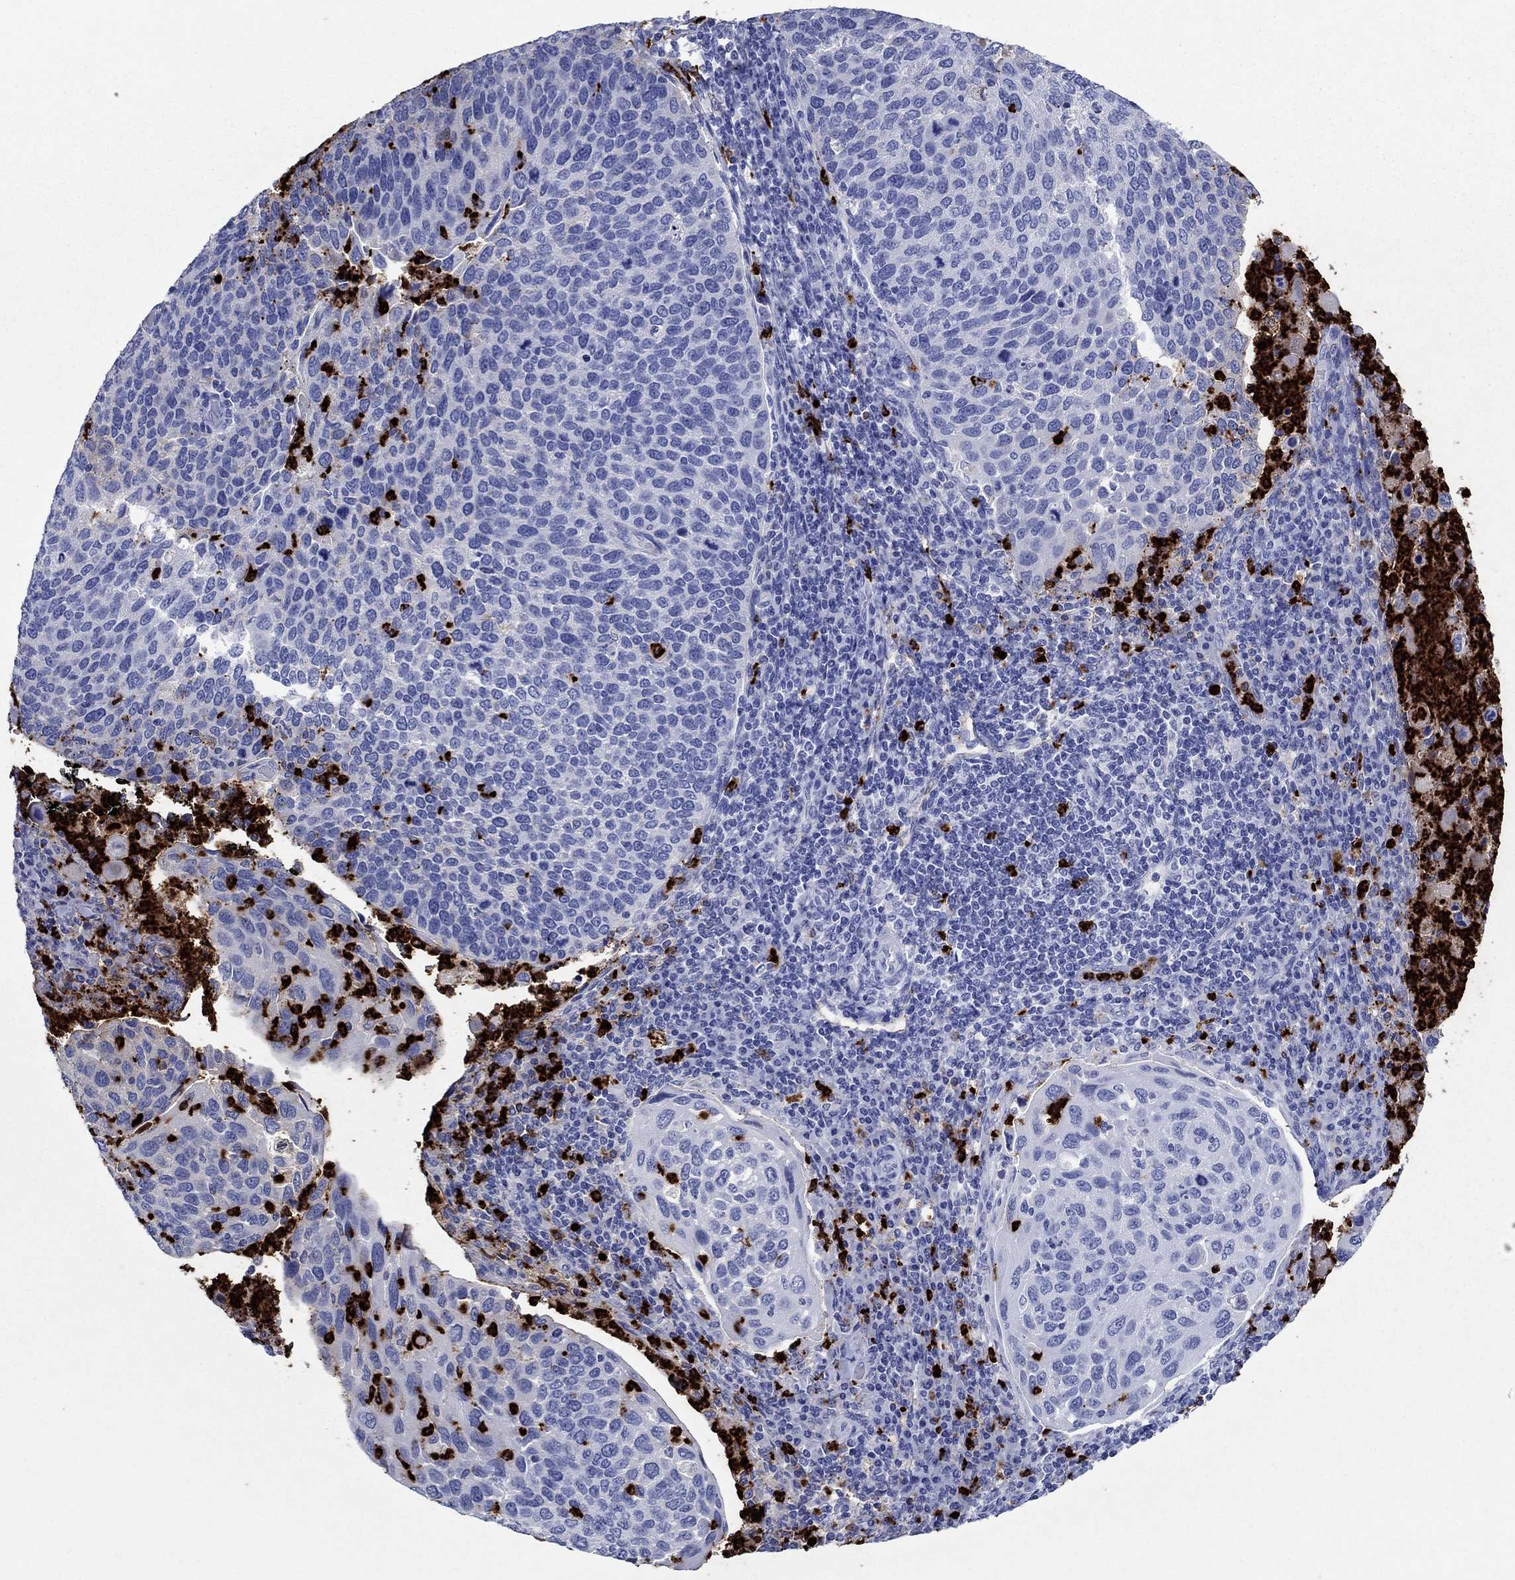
{"staining": {"intensity": "negative", "quantity": "none", "location": "none"}, "tissue": "cervical cancer", "cell_type": "Tumor cells", "image_type": "cancer", "snomed": [{"axis": "morphology", "description": "Squamous cell carcinoma, NOS"}, {"axis": "topography", "description": "Cervix"}], "caption": "Immunohistochemistry image of neoplastic tissue: human cervical squamous cell carcinoma stained with DAB (3,3'-diaminobenzidine) demonstrates no significant protein positivity in tumor cells. Brightfield microscopy of immunohistochemistry (IHC) stained with DAB (3,3'-diaminobenzidine) (brown) and hematoxylin (blue), captured at high magnification.", "gene": "AZU1", "patient": {"sex": "female", "age": 54}}